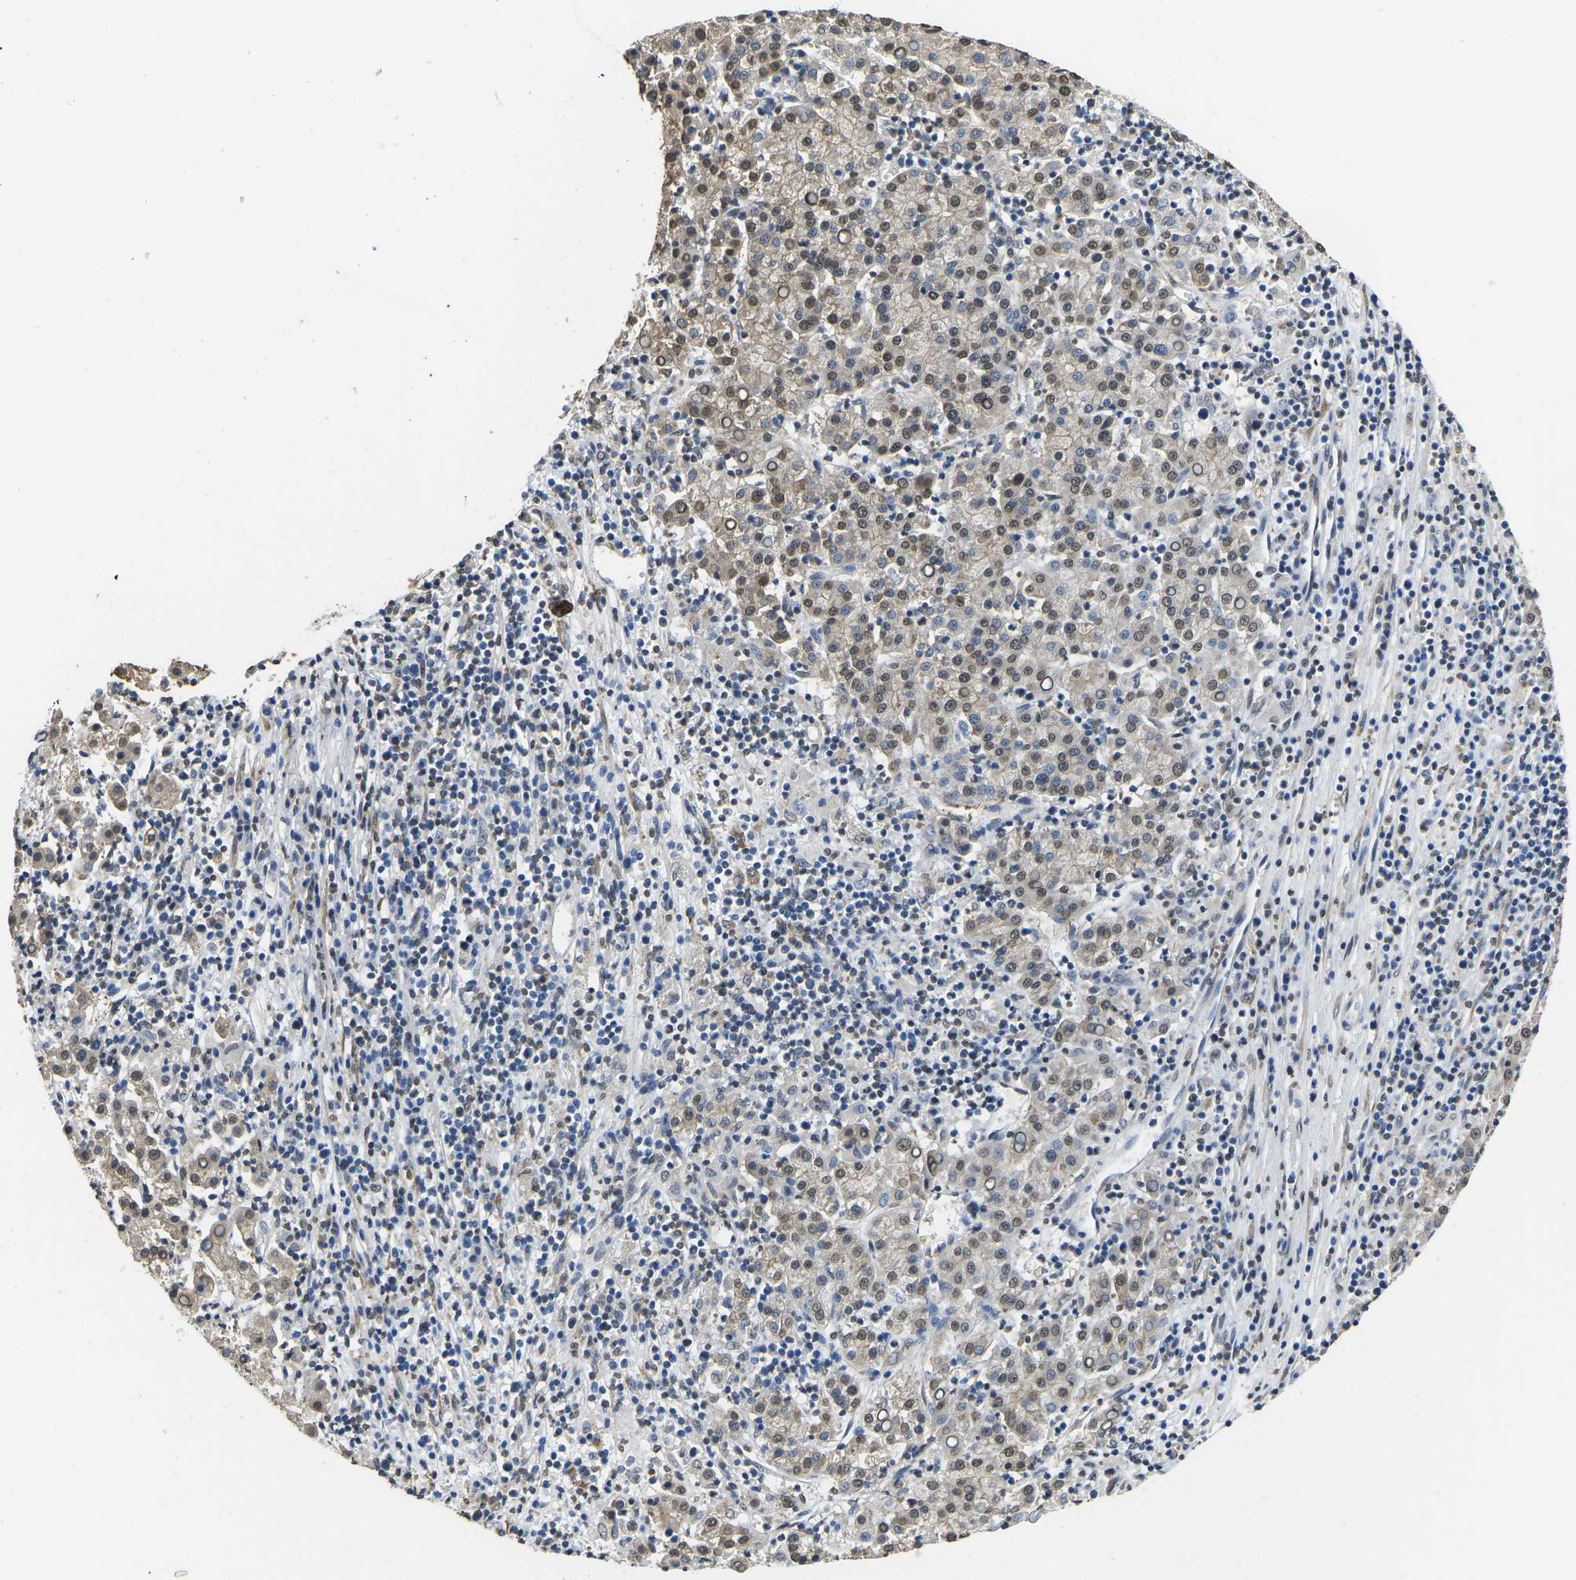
{"staining": {"intensity": "moderate", "quantity": "25%-75%", "location": "nuclear"}, "tissue": "liver cancer", "cell_type": "Tumor cells", "image_type": "cancer", "snomed": [{"axis": "morphology", "description": "Carcinoma, Hepatocellular, NOS"}, {"axis": "topography", "description": "Liver"}], "caption": "The photomicrograph exhibits a brown stain indicating the presence of a protein in the nuclear of tumor cells in liver cancer (hepatocellular carcinoma). (Stains: DAB (3,3'-diaminobenzidine) in brown, nuclei in blue, Microscopy: brightfield microscopy at high magnification).", "gene": "SCNN1B", "patient": {"sex": "female", "age": 58}}